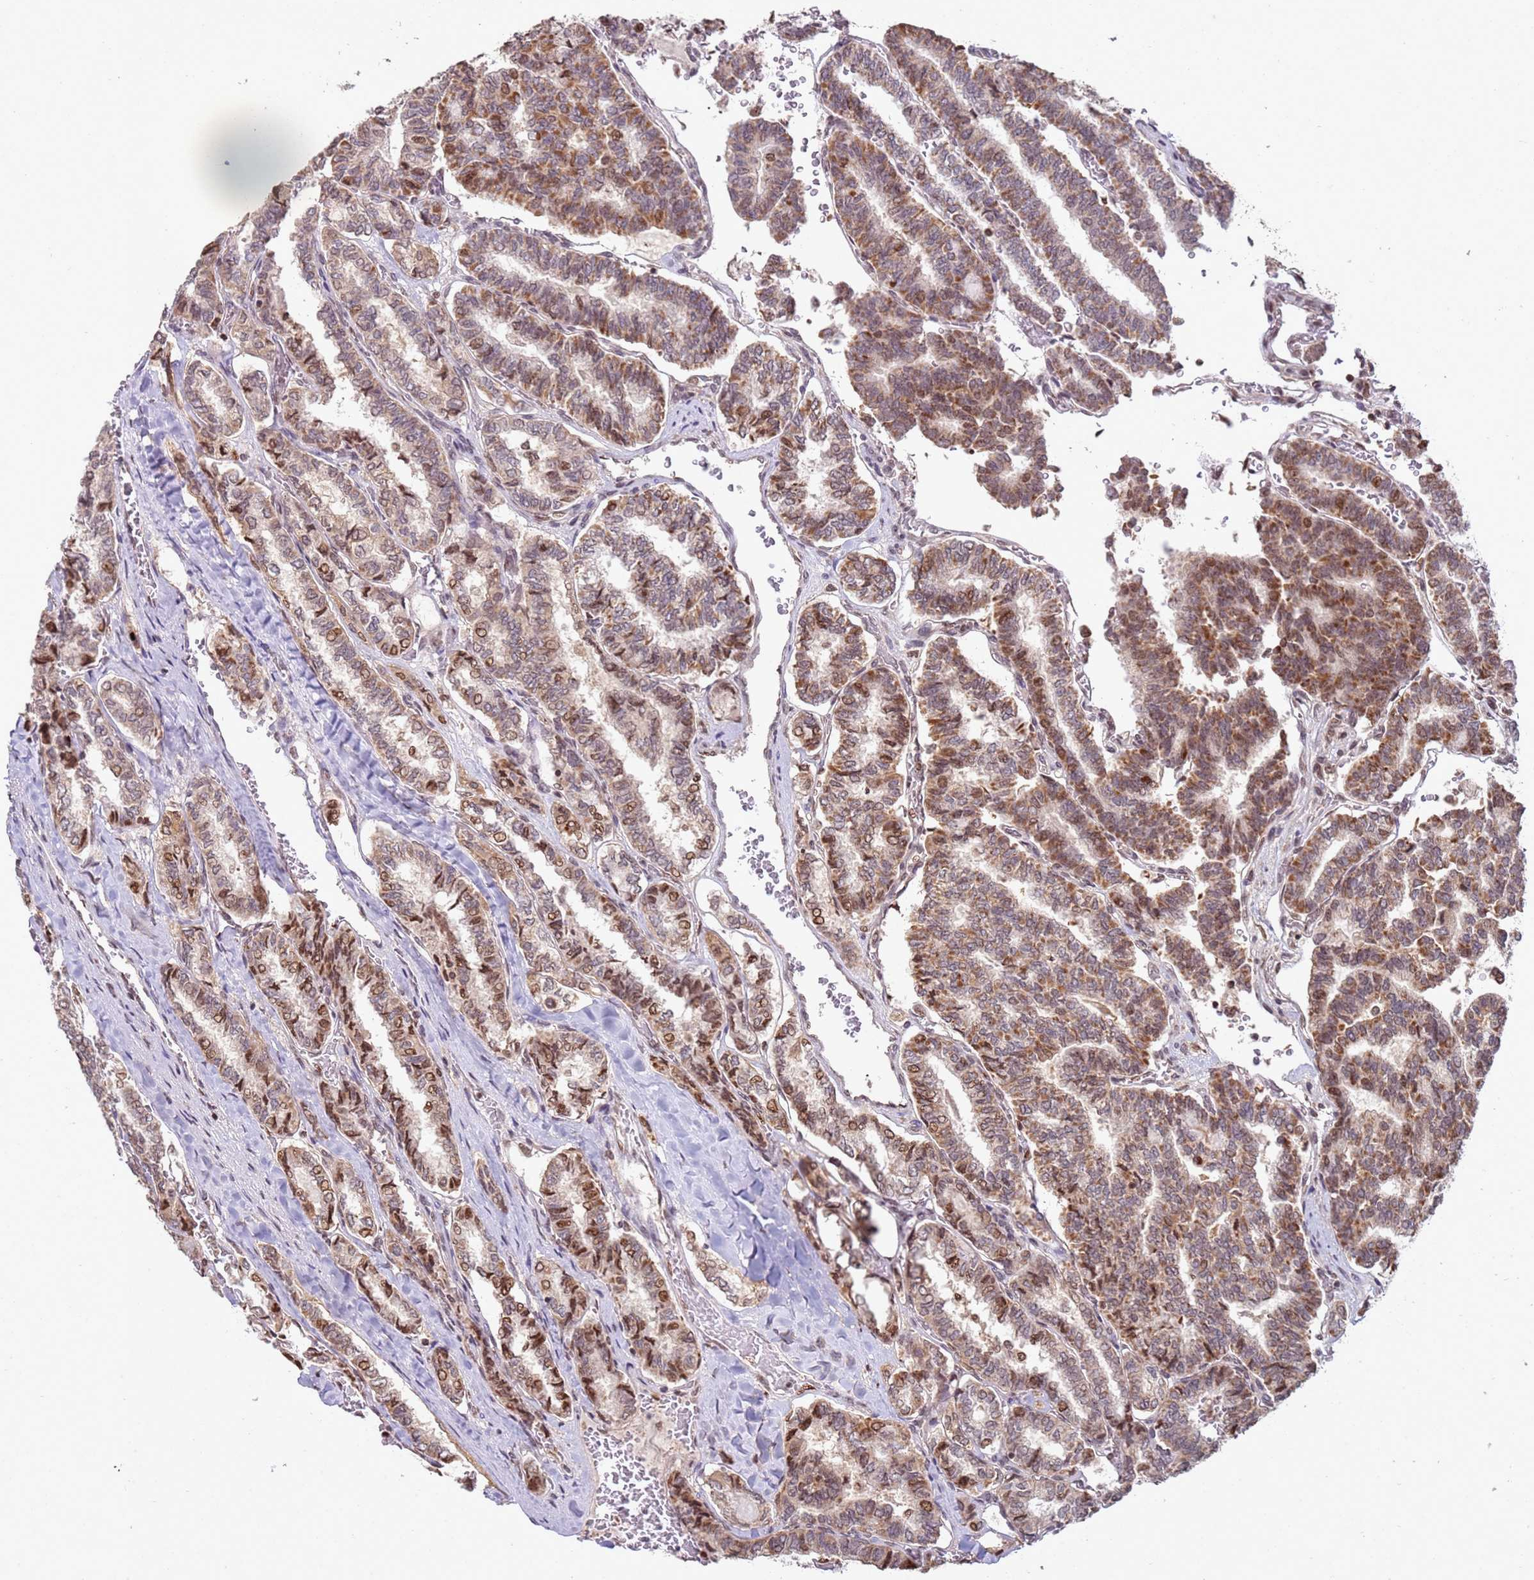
{"staining": {"intensity": "moderate", "quantity": ">75%", "location": "cytoplasmic/membranous,nuclear"}, "tissue": "thyroid cancer", "cell_type": "Tumor cells", "image_type": "cancer", "snomed": [{"axis": "morphology", "description": "Papillary adenocarcinoma, NOS"}, {"axis": "topography", "description": "Thyroid gland"}], "caption": "IHC (DAB (3,3'-diaminobenzidine)) staining of thyroid cancer reveals moderate cytoplasmic/membranous and nuclear protein expression in about >75% of tumor cells. Using DAB (3,3'-diaminobenzidine) (brown) and hematoxylin (blue) stains, captured at high magnification using brightfield microscopy.", "gene": "SCAF1", "patient": {"sex": "female", "age": 35}}